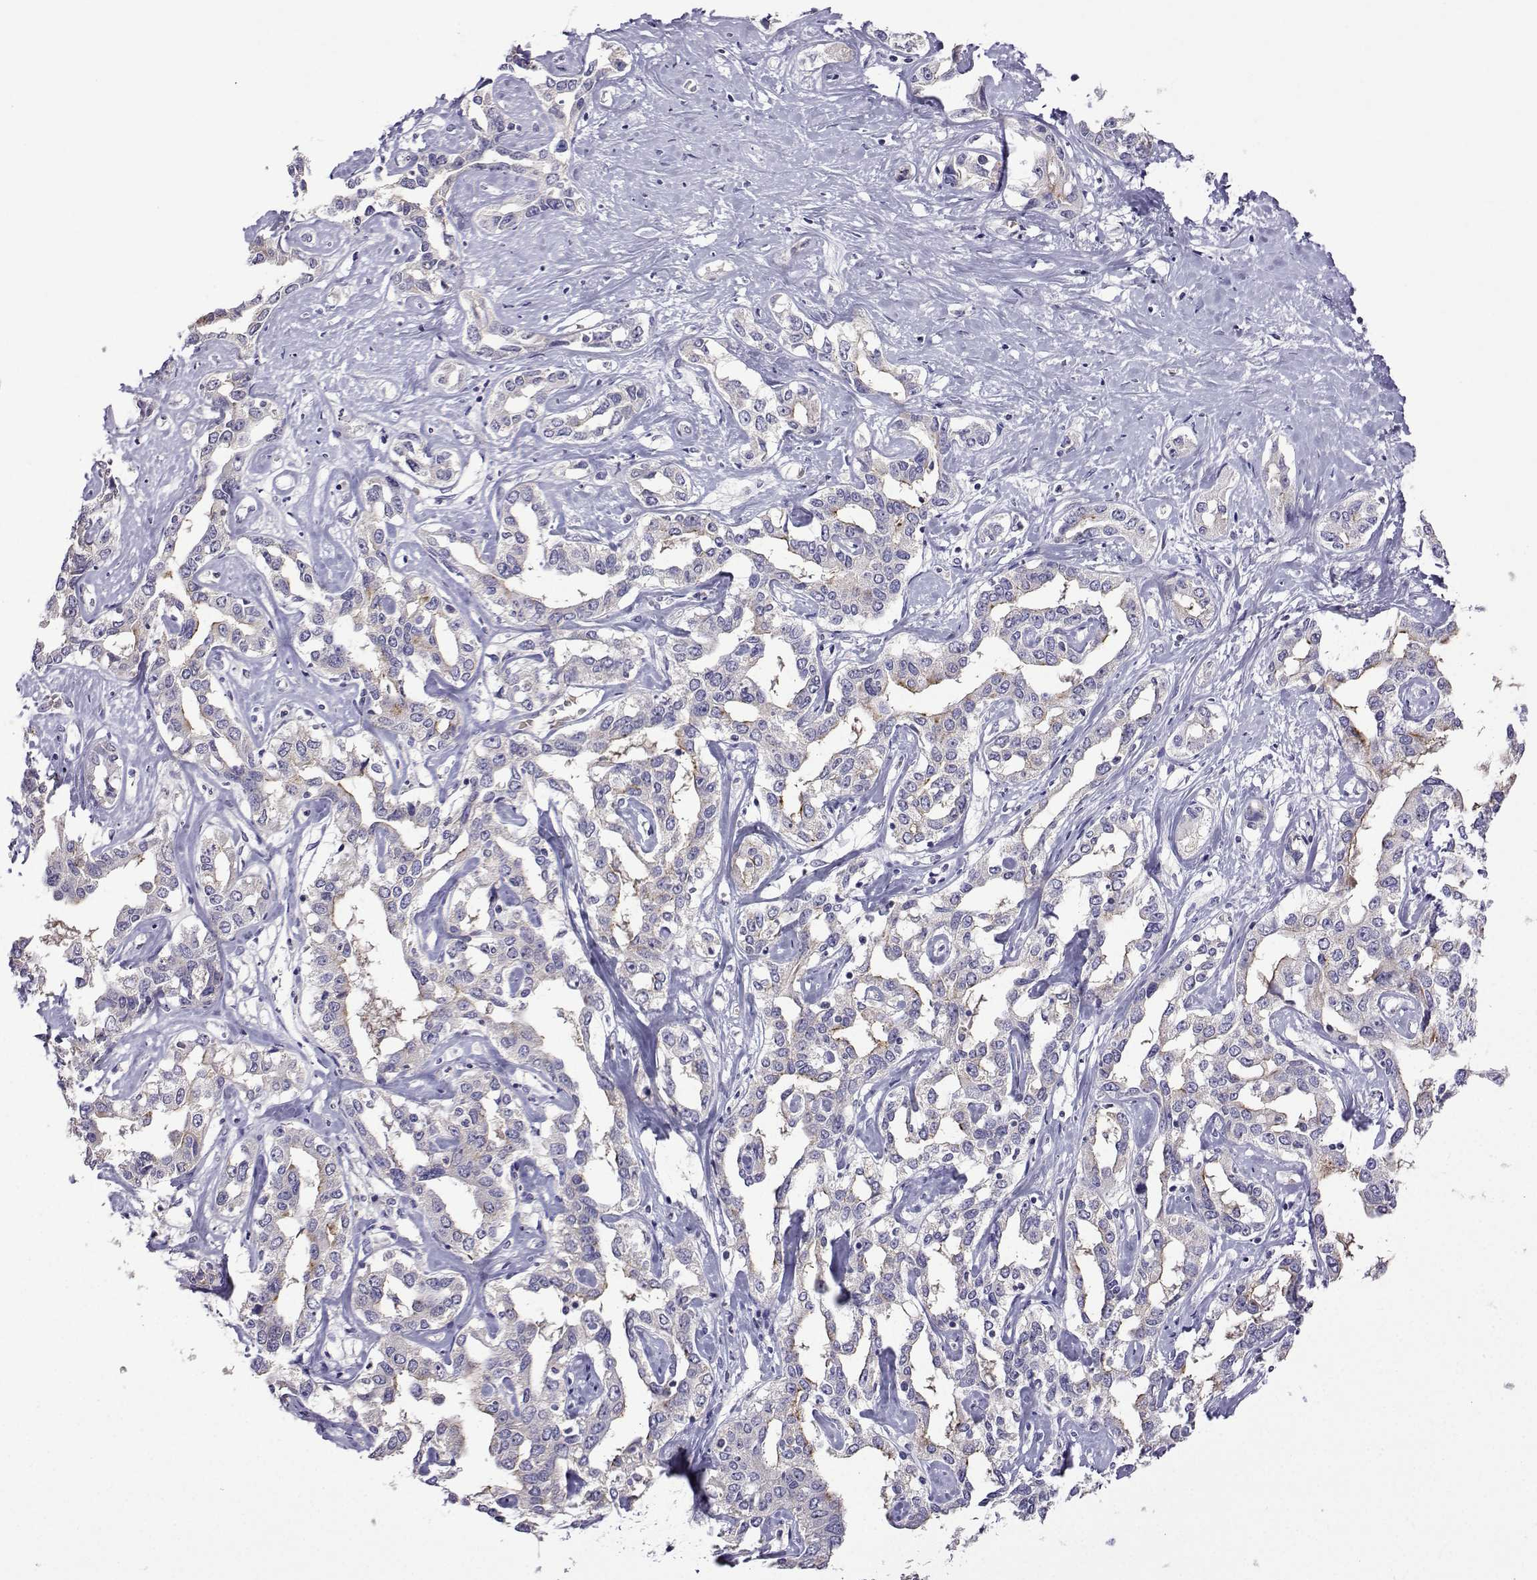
{"staining": {"intensity": "weak", "quantity": "<25%", "location": "cytoplasmic/membranous"}, "tissue": "liver cancer", "cell_type": "Tumor cells", "image_type": "cancer", "snomed": [{"axis": "morphology", "description": "Cholangiocarcinoma"}, {"axis": "topography", "description": "Liver"}], "caption": "This is an immunohistochemistry image of cholangiocarcinoma (liver). There is no staining in tumor cells.", "gene": "FCAMR", "patient": {"sex": "male", "age": 59}}